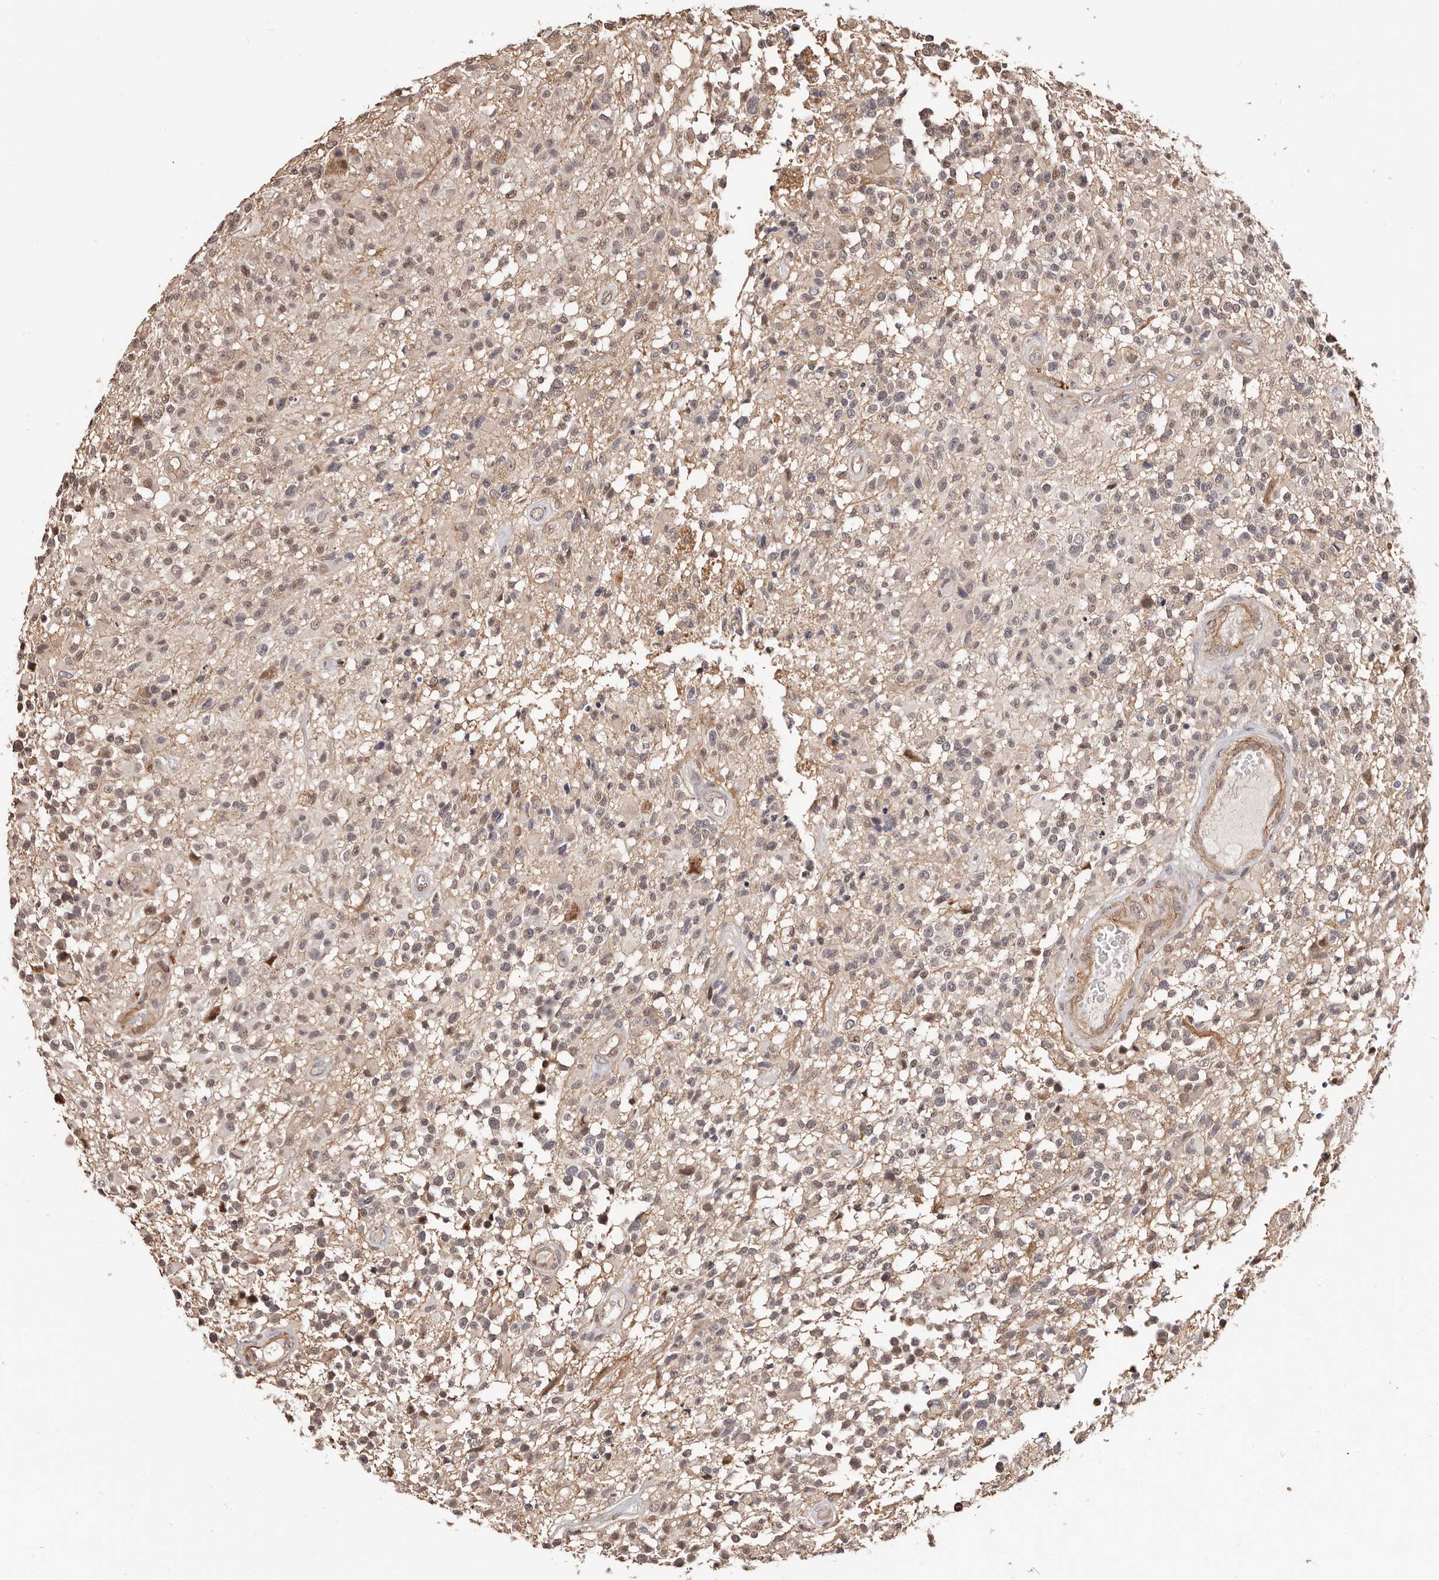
{"staining": {"intensity": "weak", "quantity": "<25%", "location": "nuclear"}, "tissue": "glioma", "cell_type": "Tumor cells", "image_type": "cancer", "snomed": [{"axis": "morphology", "description": "Glioma, malignant, High grade"}, {"axis": "morphology", "description": "Glioblastoma, NOS"}, {"axis": "topography", "description": "Brain"}], "caption": "Tumor cells are negative for brown protein staining in glioma. (DAB (3,3'-diaminobenzidine) IHC with hematoxylin counter stain).", "gene": "TRIP13", "patient": {"sex": "male", "age": 60}}